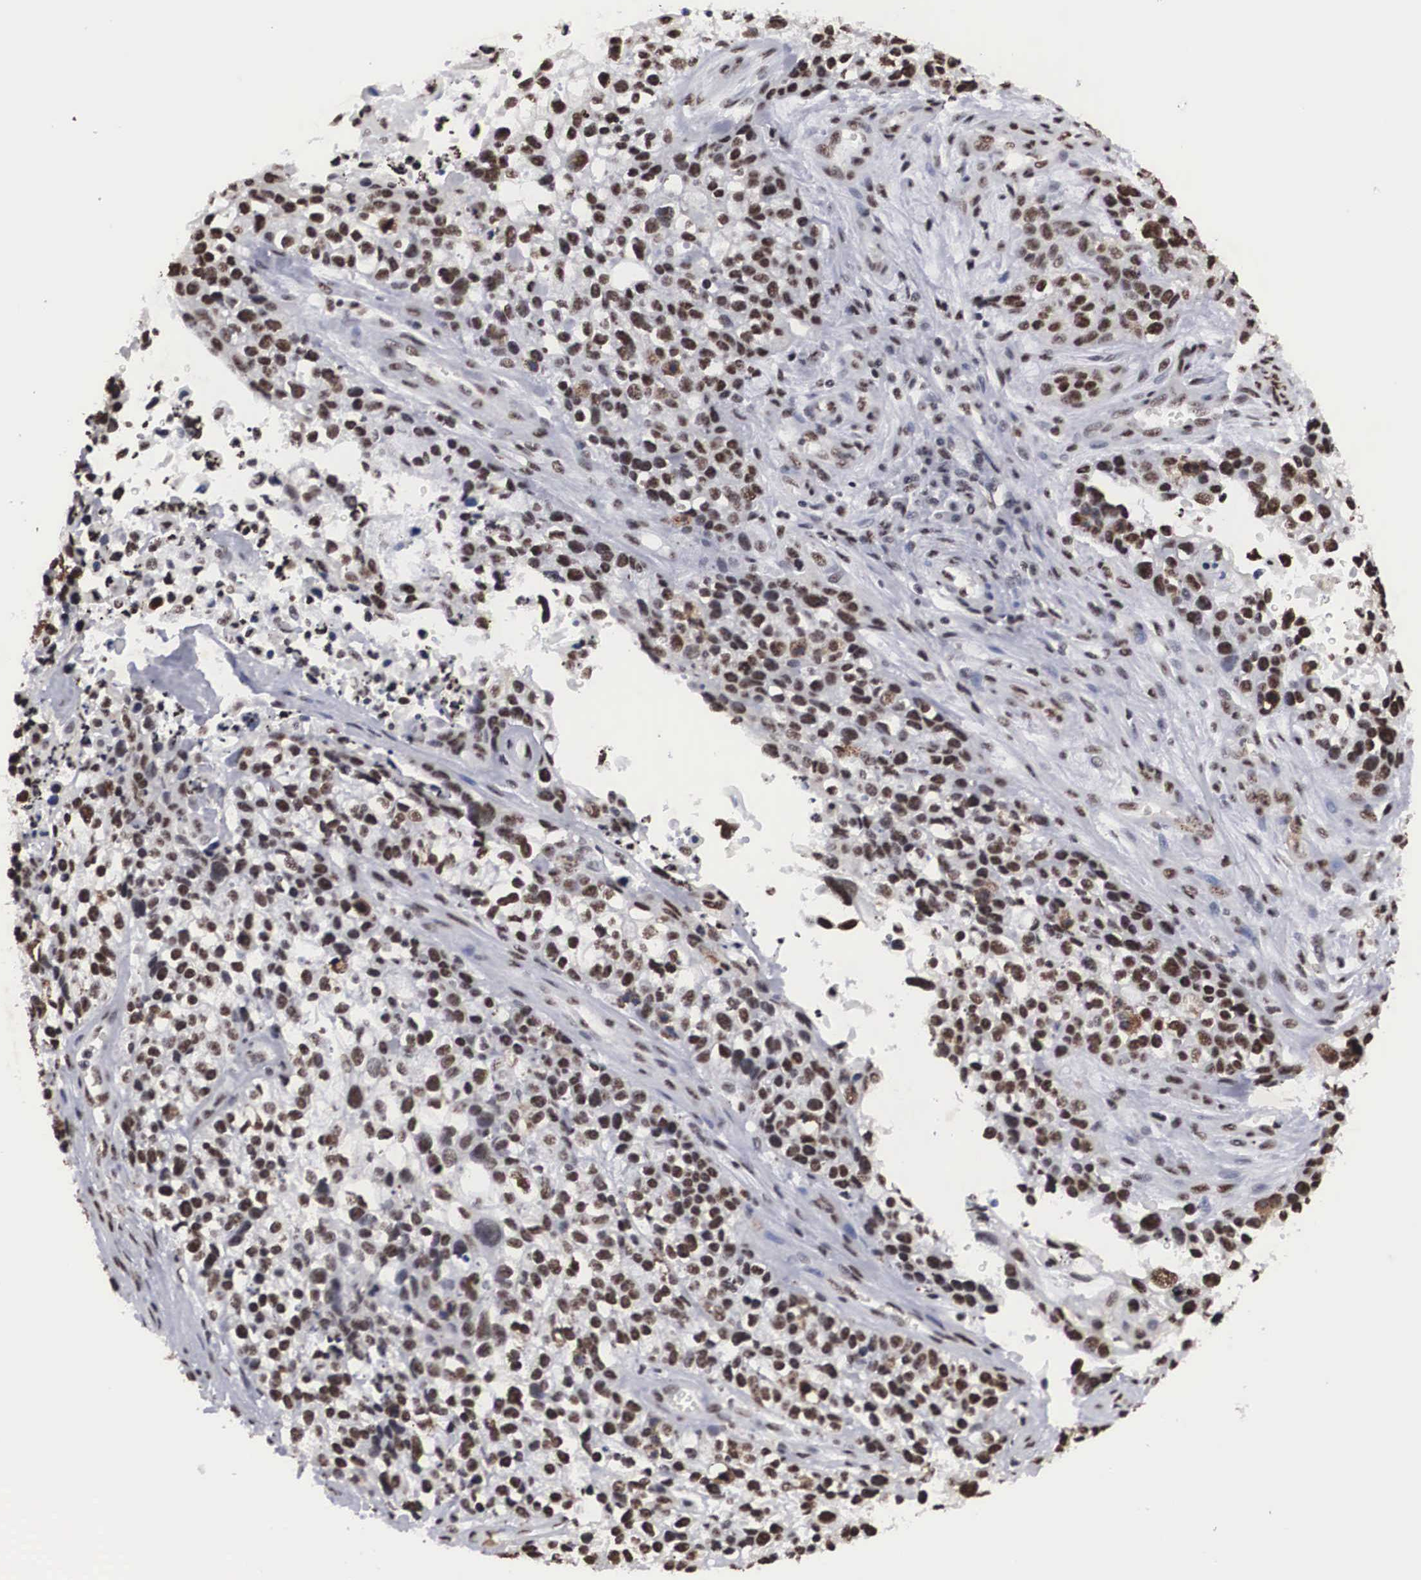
{"staining": {"intensity": "moderate", "quantity": ">75%", "location": "nuclear"}, "tissue": "lung cancer", "cell_type": "Tumor cells", "image_type": "cancer", "snomed": [{"axis": "morphology", "description": "Squamous cell carcinoma, NOS"}, {"axis": "topography", "description": "Lymph node"}, {"axis": "topography", "description": "Lung"}], "caption": "Human squamous cell carcinoma (lung) stained with a brown dye displays moderate nuclear positive expression in about >75% of tumor cells.", "gene": "ACIN1", "patient": {"sex": "male", "age": 74}}